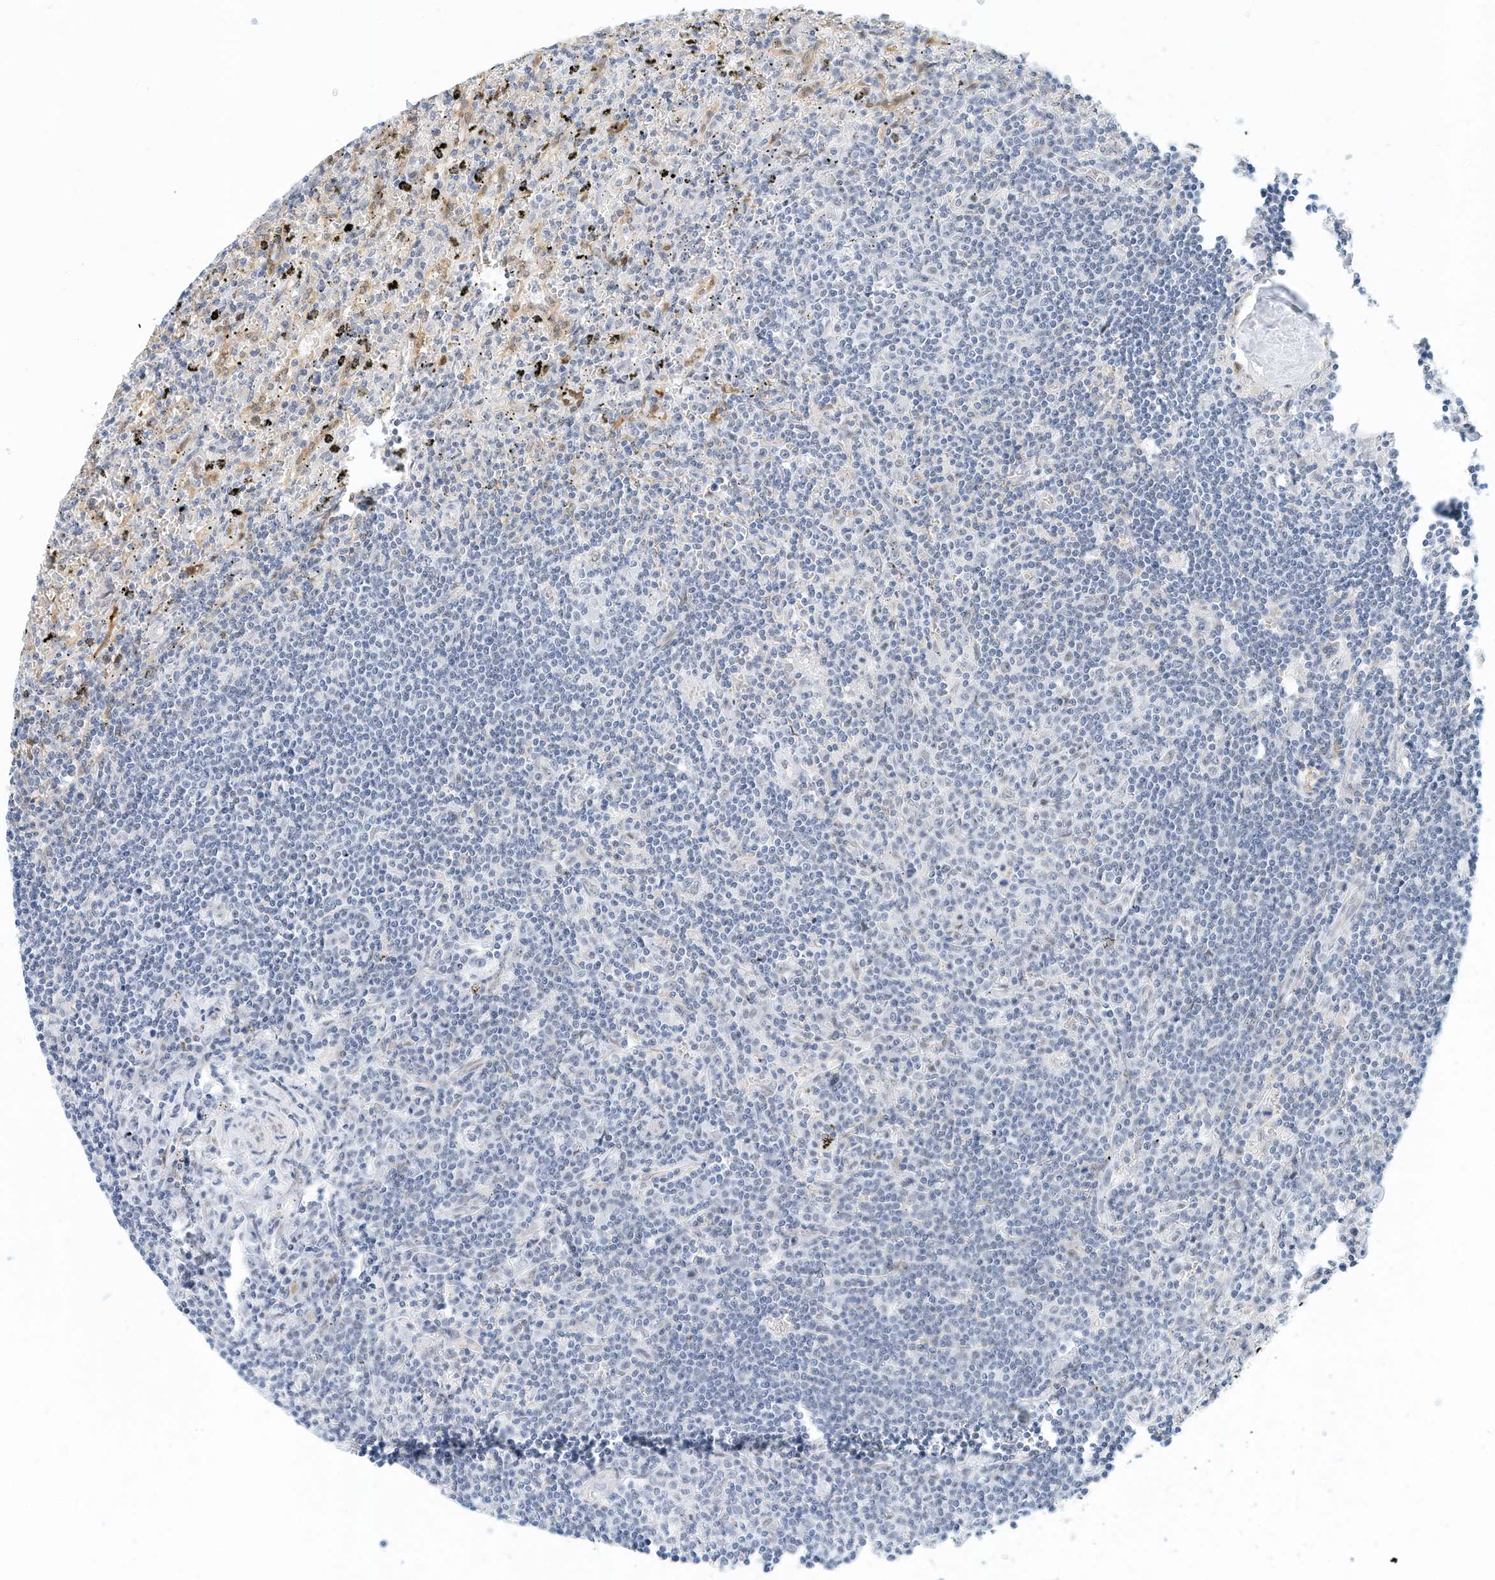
{"staining": {"intensity": "negative", "quantity": "none", "location": "none"}, "tissue": "lymphoma", "cell_type": "Tumor cells", "image_type": "cancer", "snomed": [{"axis": "morphology", "description": "Malignant lymphoma, non-Hodgkin's type, Low grade"}, {"axis": "topography", "description": "Spleen"}], "caption": "Tumor cells show no significant staining in lymphoma.", "gene": "ARHGAP28", "patient": {"sex": "male", "age": 76}}